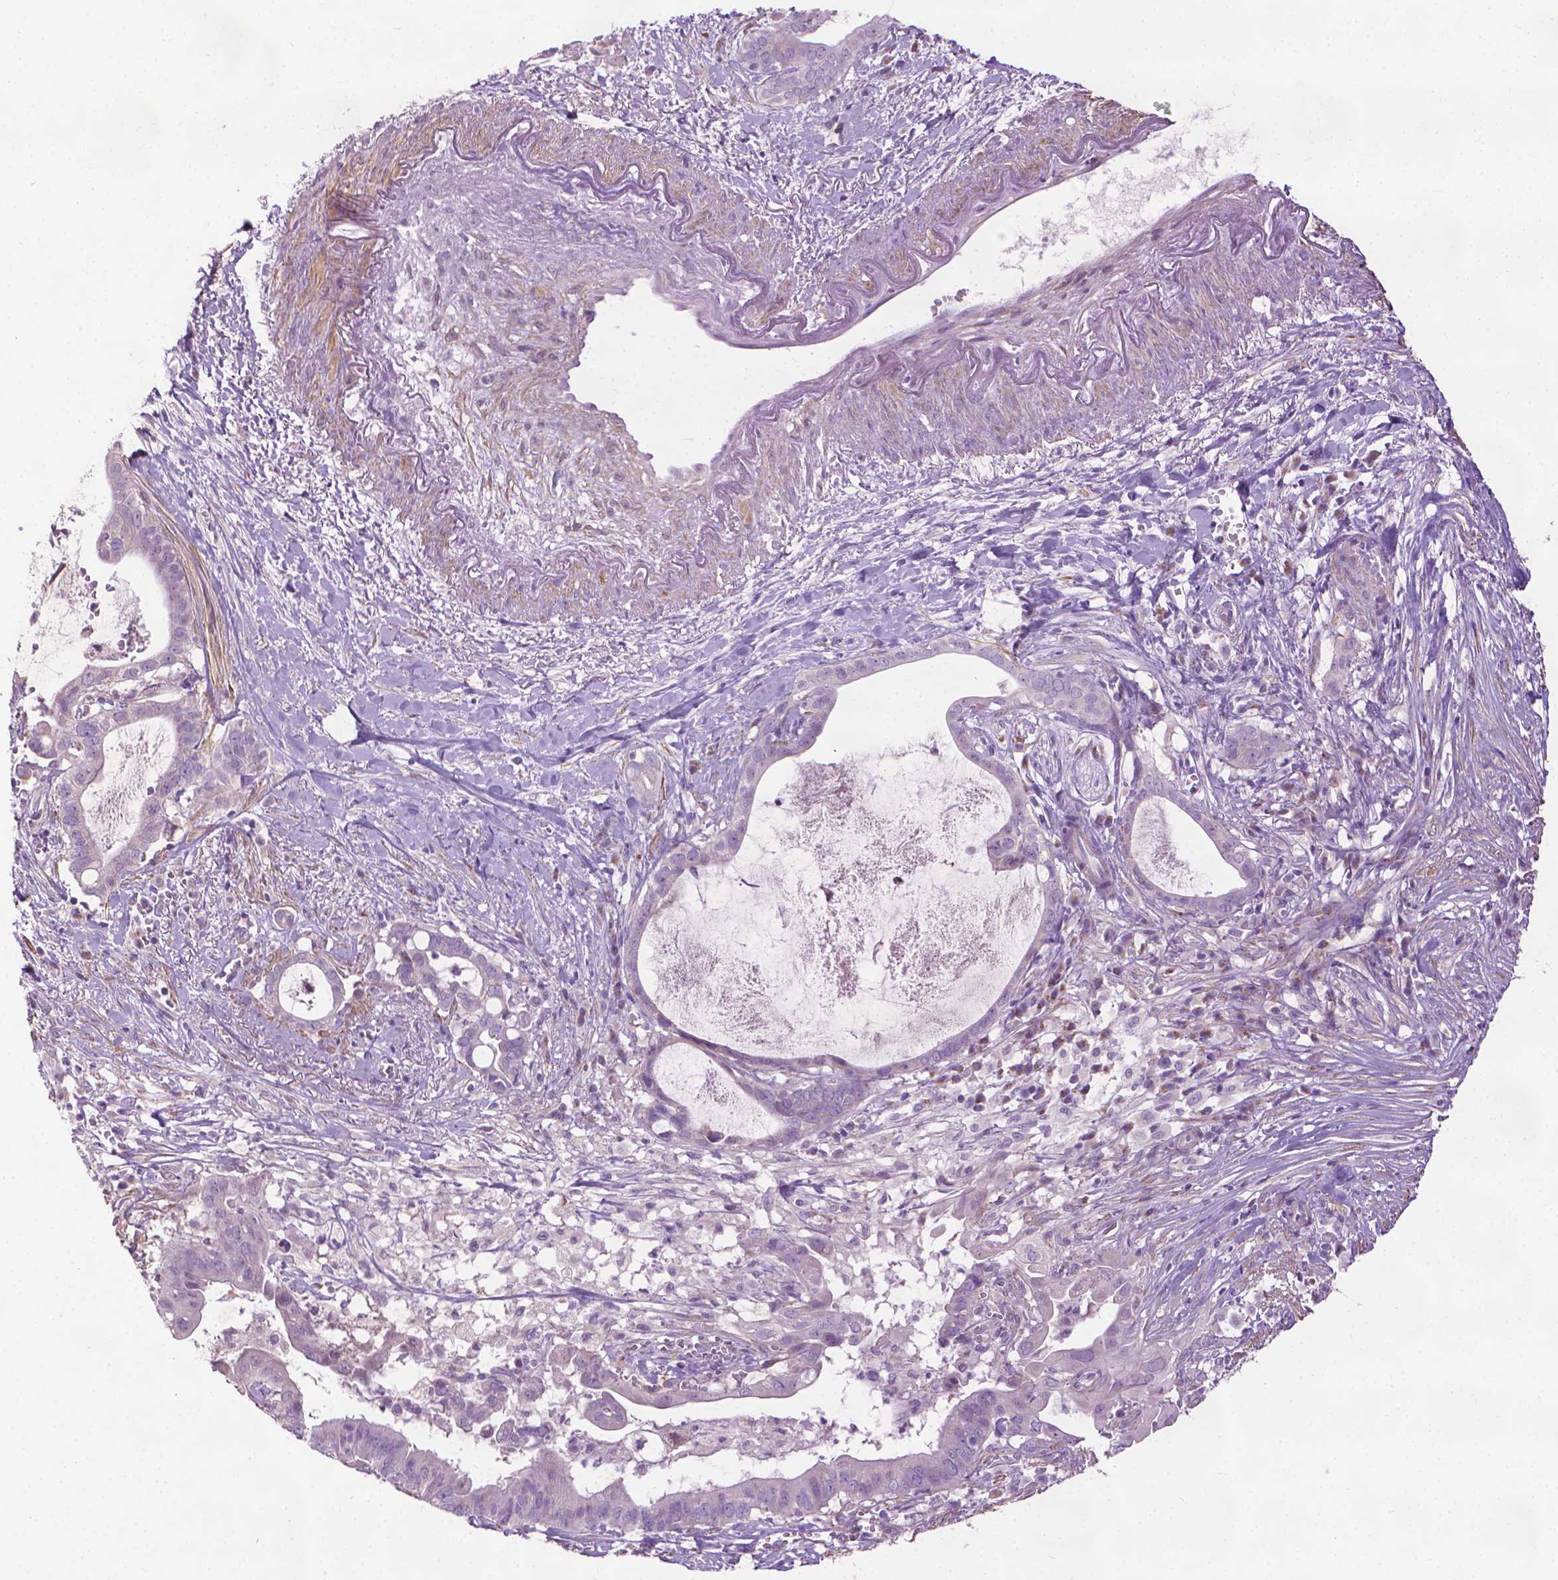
{"staining": {"intensity": "negative", "quantity": "none", "location": "none"}, "tissue": "pancreatic cancer", "cell_type": "Tumor cells", "image_type": "cancer", "snomed": [{"axis": "morphology", "description": "Adenocarcinoma, NOS"}, {"axis": "topography", "description": "Pancreas"}], "caption": "Tumor cells show no significant staining in adenocarcinoma (pancreatic). (DAB (3,3'-diaminobenzidine) immunohistochemistry with hematoxylin counter stain).", "gene": "AQP10", "patient": {"sex": "male", "age": 61}}